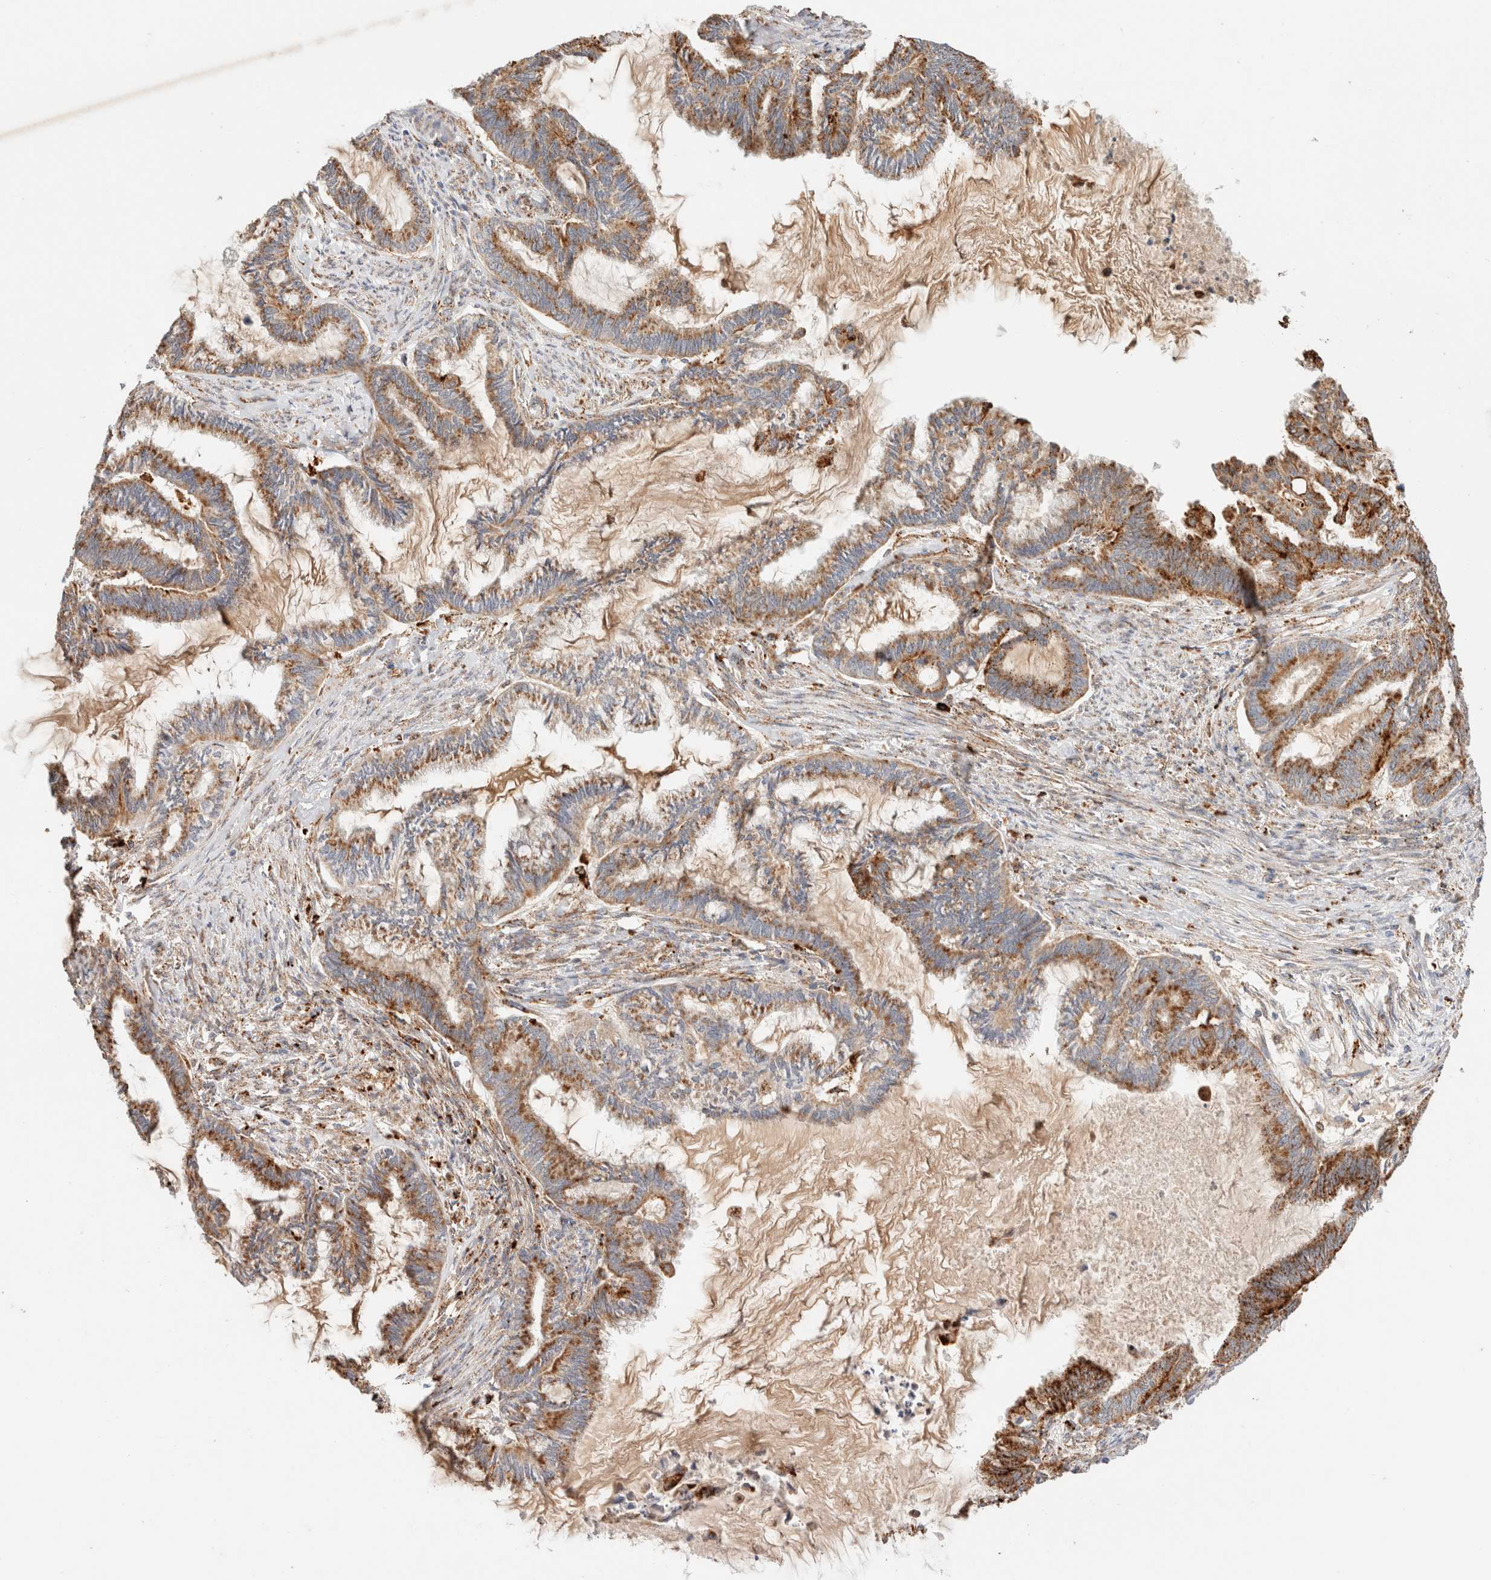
{"staining": {"intensity": "strong", "quantity": ">75%", "location": "cytoplasmic/membranous"}, "tissue": "endometrial cancer", "cell_type": "Tumor cells", "image_type": "cancer", "snomed": [{"axis": "morphology", "description": "Adenocarcinoma, NOS"}, {"axis": "topography", "description": "Endometrium"}], "caption": "Endometrial cancer (adenocarcinoma) tissue shows strong cytoplasmic/membranous positivity in about >75% of tumor cells (DAB (3,3'-diaminobenzidine) IHC, brown staining for protein, blue staining for nuclei).", "gene": "RABEPK", "patient": {"sex": "female", "age": 86}}